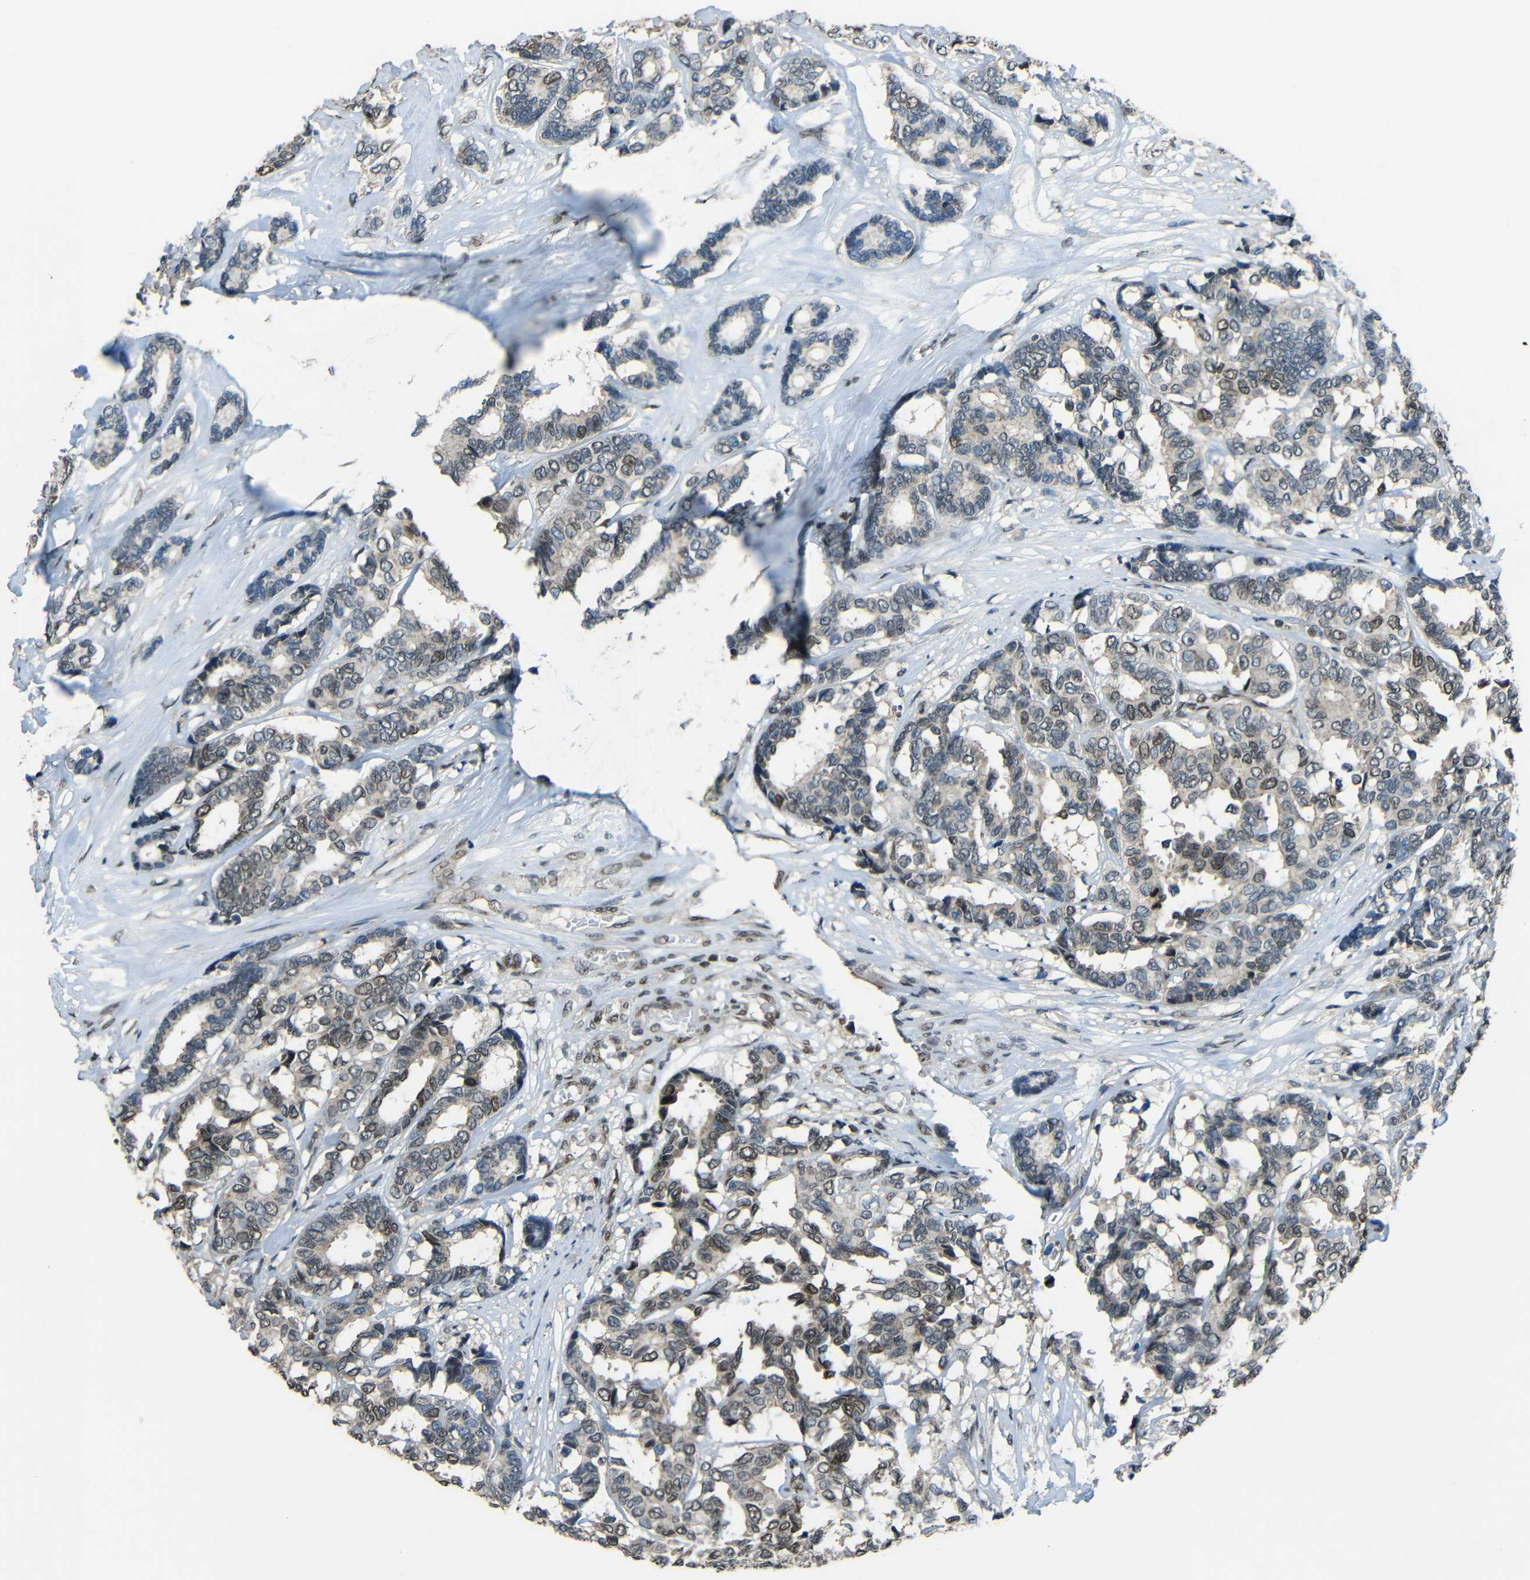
{"staining": {"intensity": "weak", "quantity": "25%-75%", "location": "cytoplasmic/membranous,nuclear"}, "tissue": "breast cancer", "cell_type": "Tumor cells", "image_type": "cancer", "snomed": [{"axis": "morphology", "description": "Duct carcinoma"}, {"axis": "topography", "description": "Breast"}], "caption": "IHC of breast invasive ductal carcinoma shows low levels of weak cytoplasmic/membranous and nuclear staining in approximately 25%-75% of tumor cells.", "gene": "PSIP1", "patient": {"sex": "female", "age": 87}}